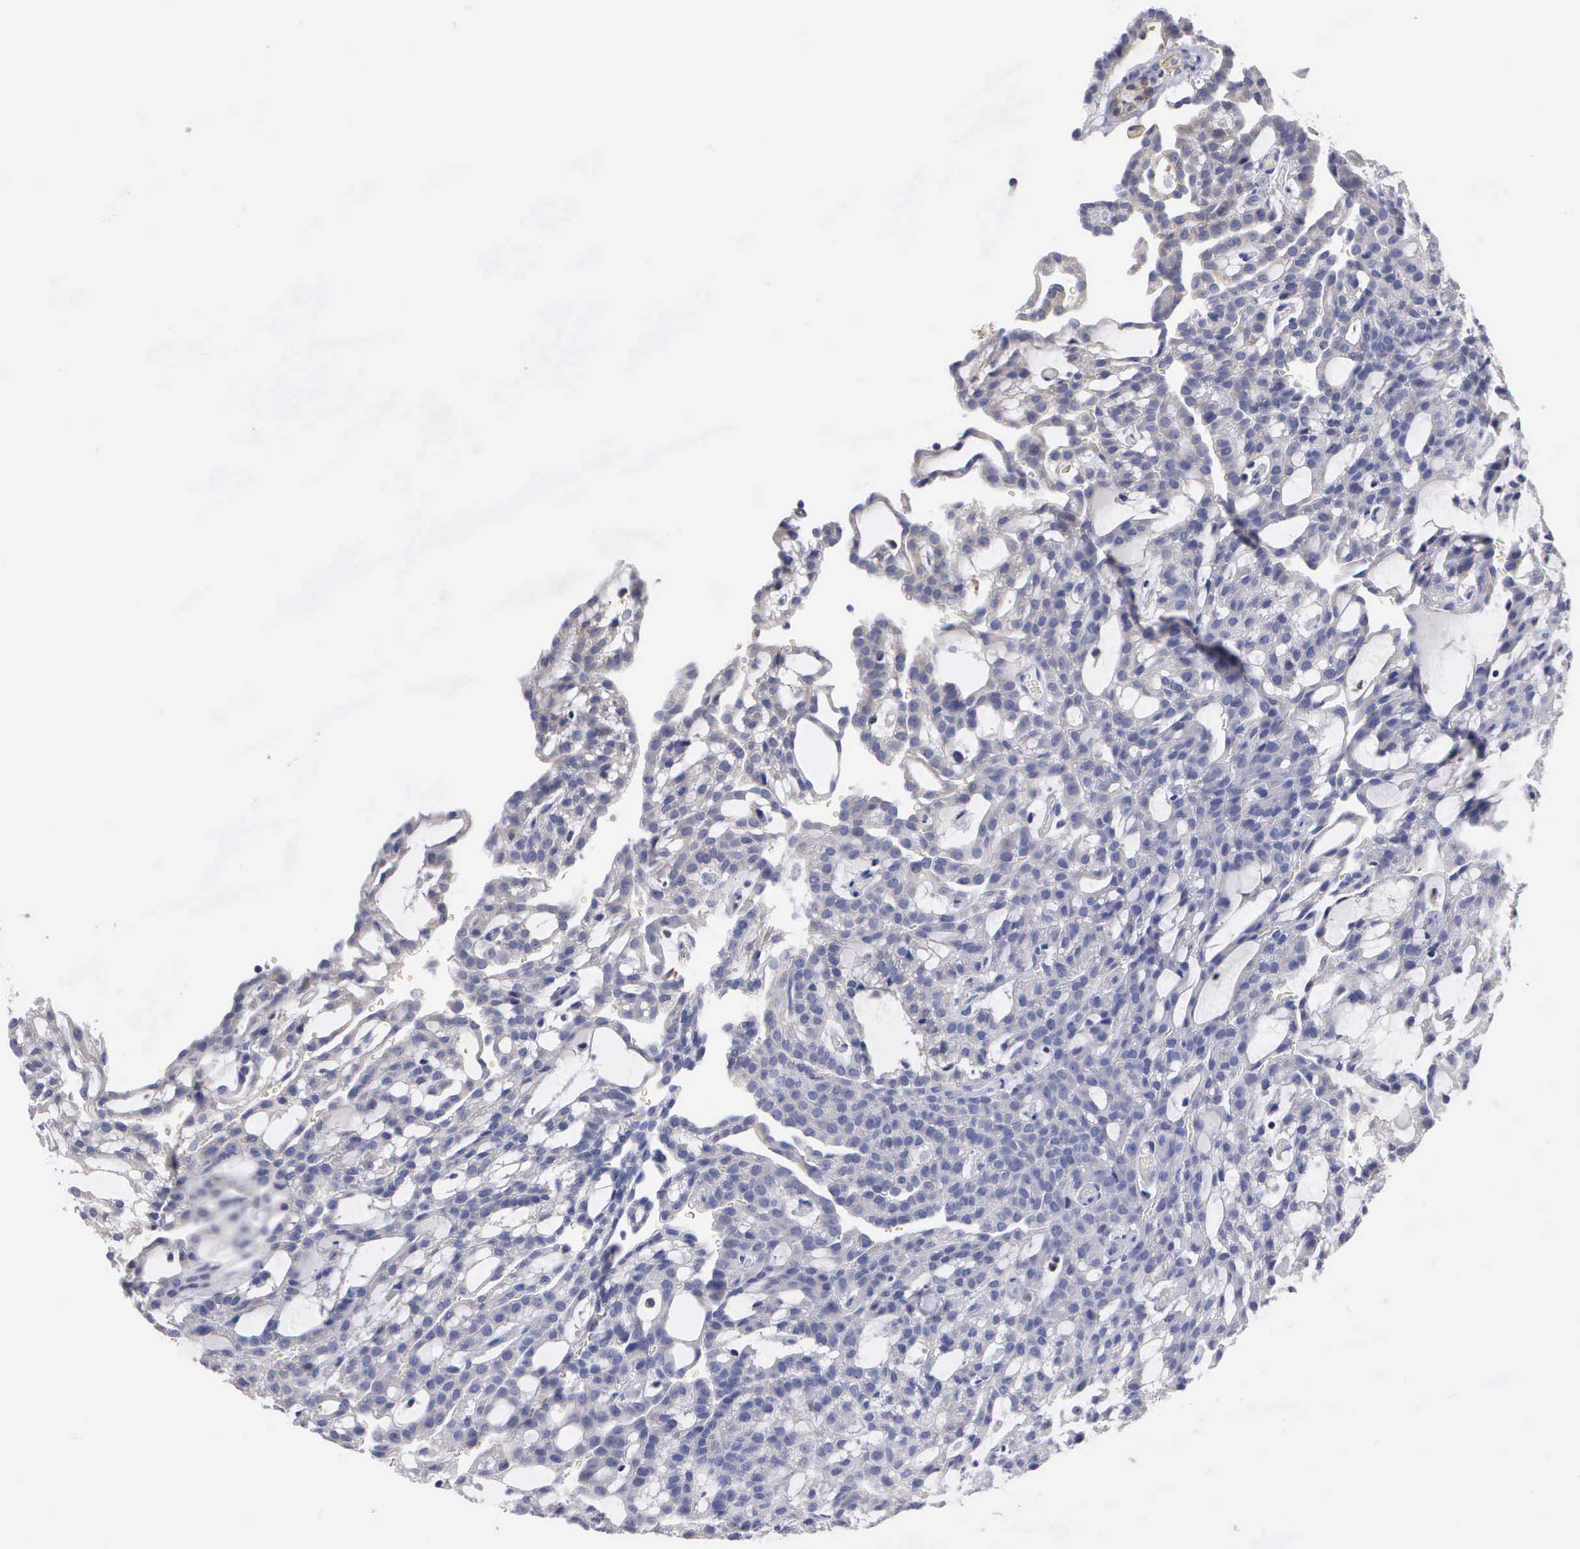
{"staining": {"intensity": "negative", "quantity": "none", "location": "none"}, "tissue": "renal cancer", "cell_type": "Tumor cells", "image_type": "cancer", "snomed": [{"axis": "morphology", "description": "Adenocarcinoma, NOS"}, {"axis": "topography", "description": "Kidney"}], "caption": "IHC image of neoplastic tissue: renal cancer (adenocarcinoma) stained with DAB shows no significant protein expression in tumor cells.", "gene": "PTGS2", "patient": {"sex": "male", "age": 63}}